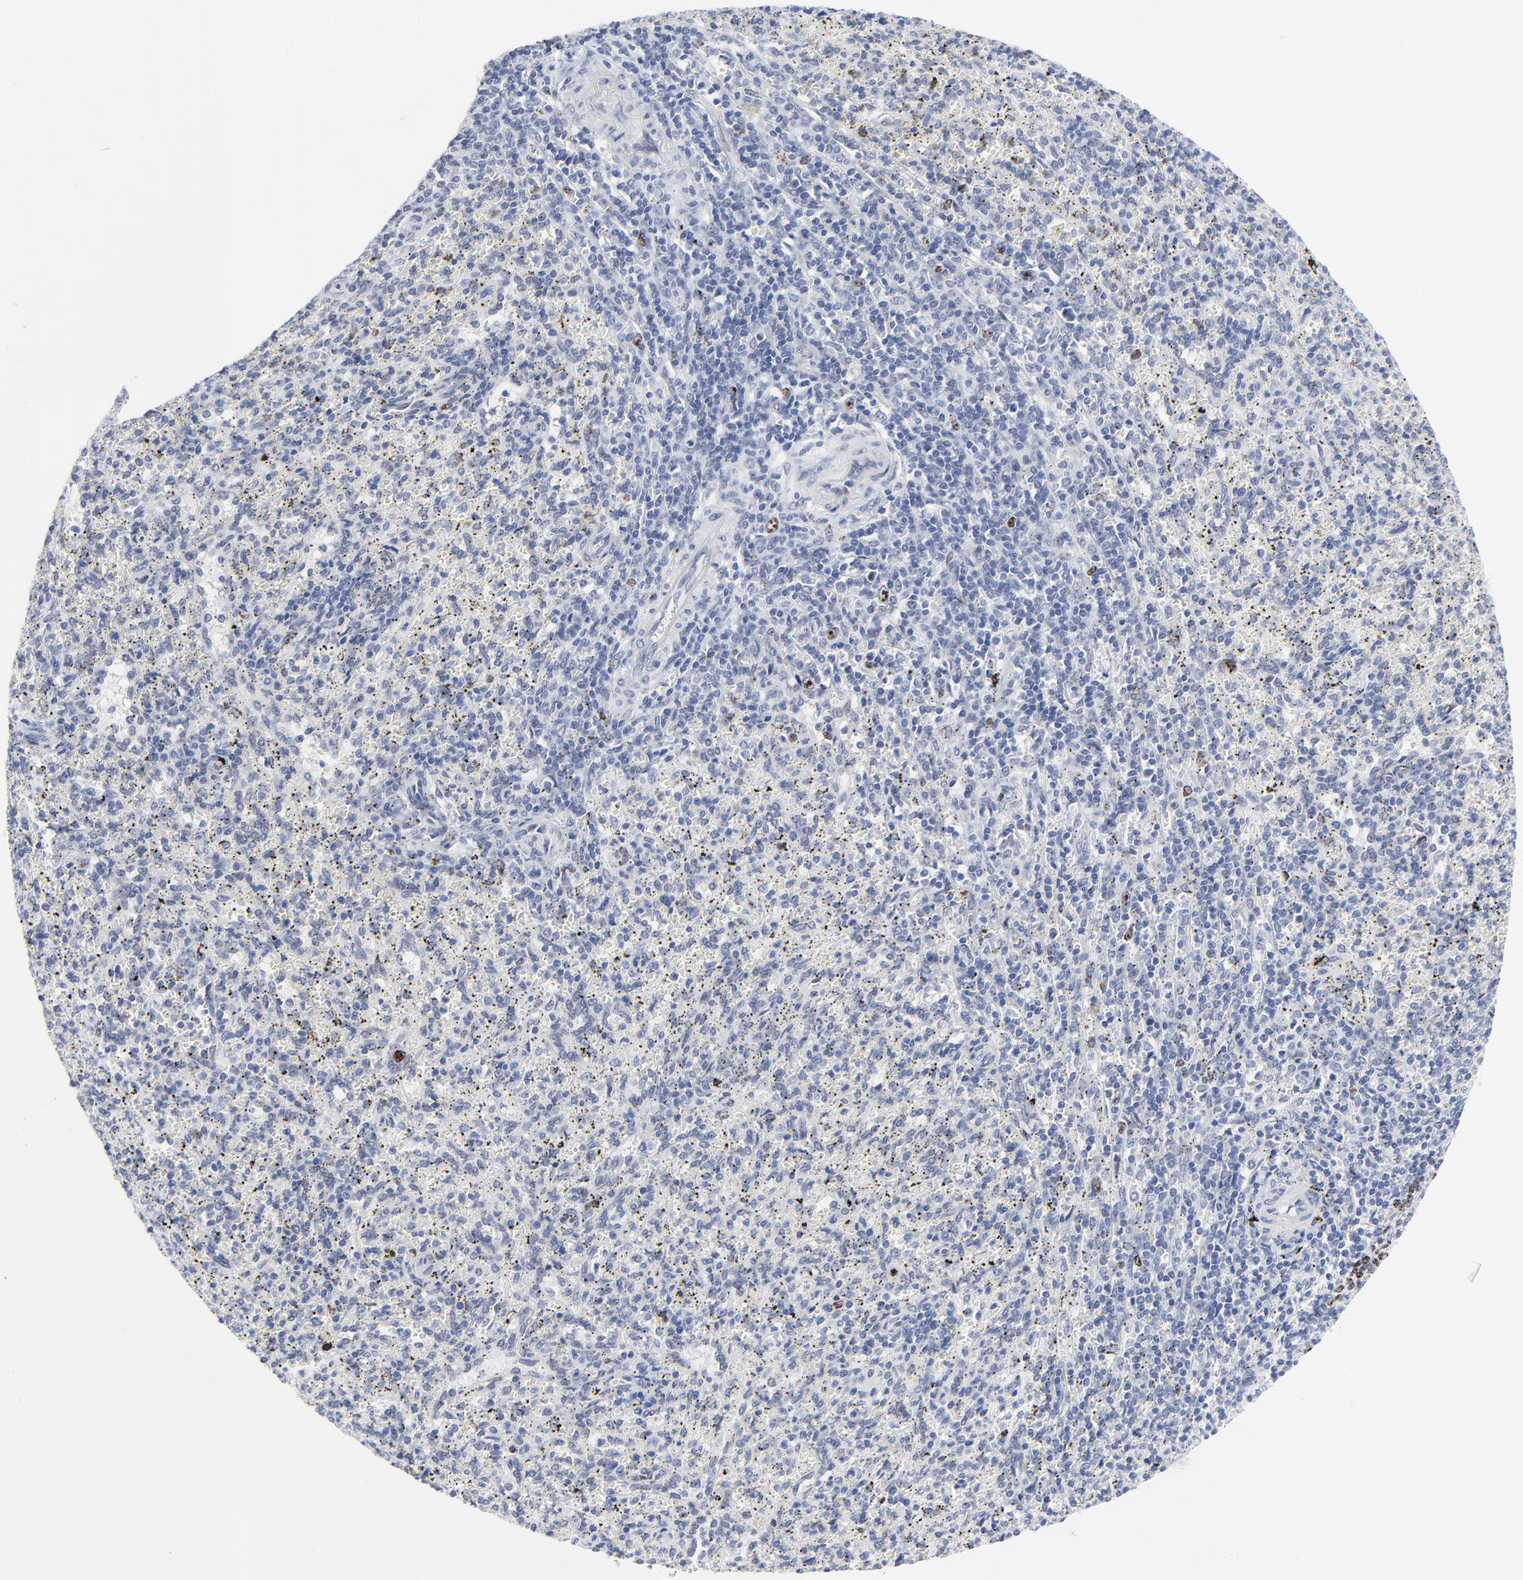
{"staining": {"intensity": "negative", "quantity": "none", "location": "none"}, "tissue": "spleen", "cell_type": "Cells in red pulp", "image_type": "normal", "snomed": [{"axis": "morphology", "description": "Normal tissue, NOS"}, {"axis": "topography", "description": "Spleen"}], "caption": "Immunohistochemistry image of benign spleen stained for a protein (brown), which reveals no positivity in cells in red pulp.", "gene": "ZNF589", "patient": {"sex": "female", "age": 10}}